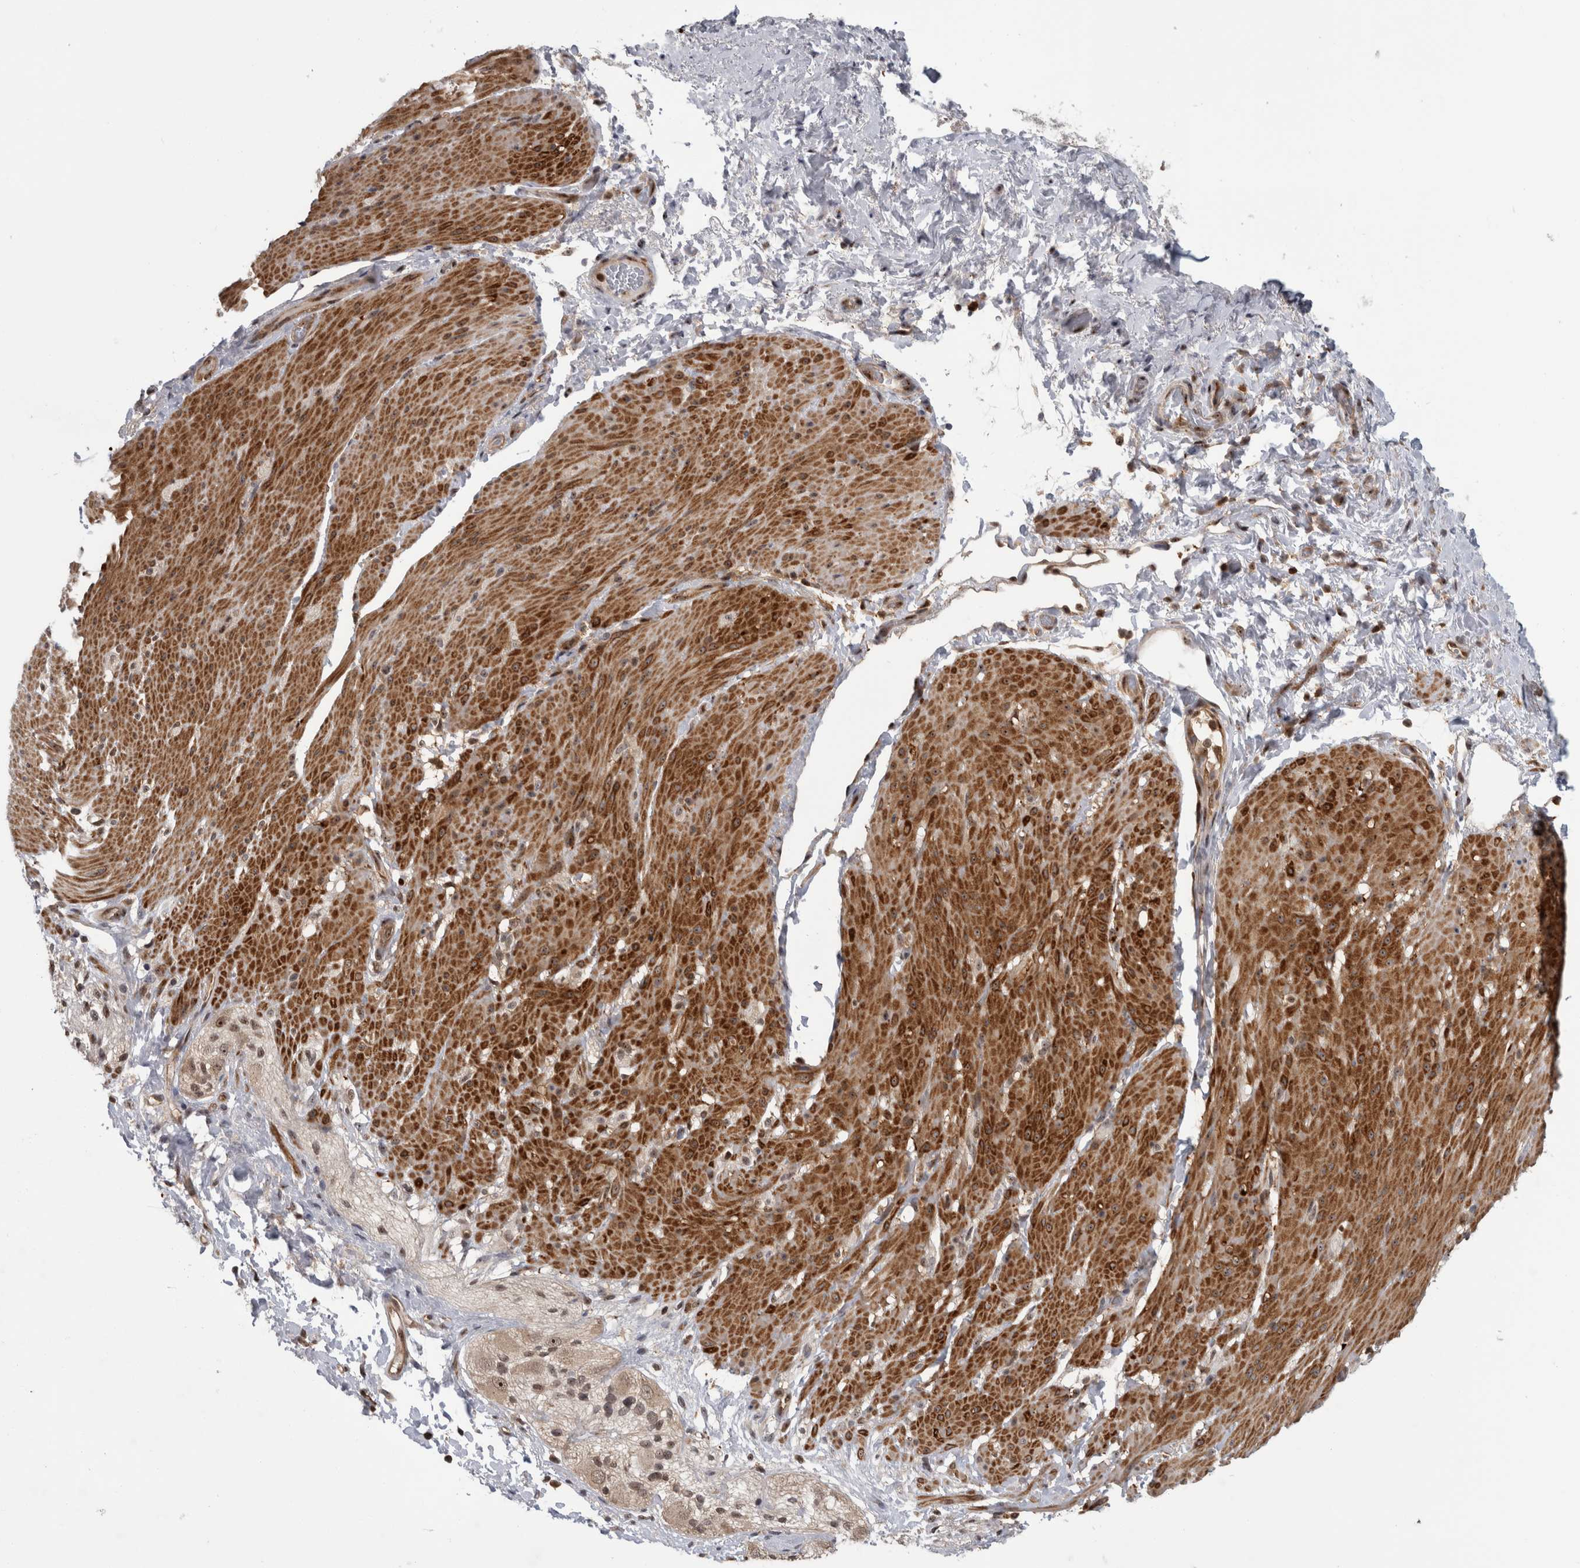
{"staining": {"intensity": "strong", "quantity": "25%-75%", "location": "cytoplasmic/membranous,nuclear"}, "tissue": "smooth muscle", "cell_type": "Smooth muscle cells", "image_type": "normal", "snomed": [{"axis": "morphology", "description": "Normal tissue, NOS"}, {"axis": "topography", "description": "Smooth muscle"}, {"axis": "topography", "description": "Small intestine"}], "caption": "A photomicrograph showing strong cytoplasmic/membranous,nuclear expression in approximately 25%-75% of smooth muscle cells in benign smooth muscle, as visualized by brown immunohistochemical staining.", "gene": "TDRD7", "patient": {"sex": "female", "age": 84}}